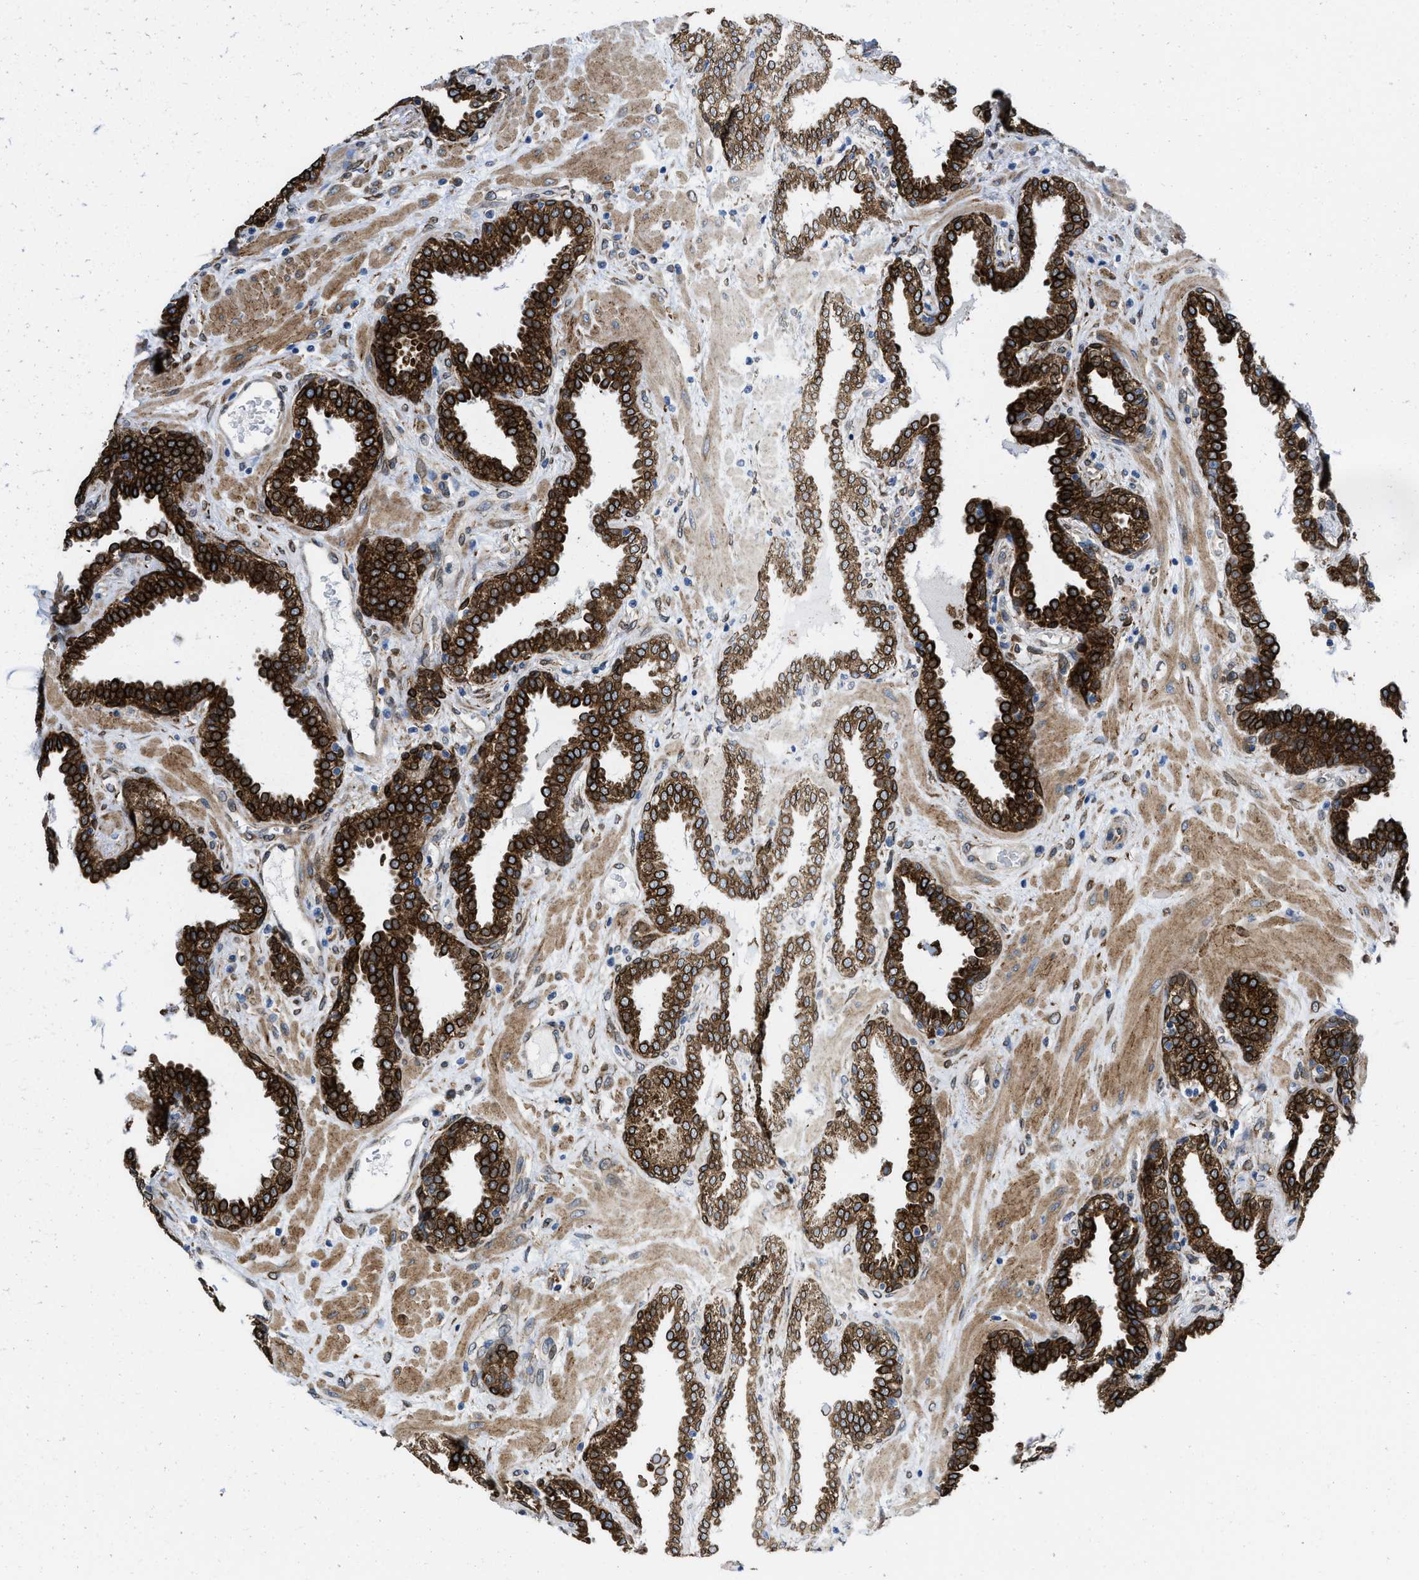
{"staining": {"intensity": "strong", "quantity": ">75%", "location": "cytoplasmic/membranous"}, "tissue": "prostate", "cell_type": "Glandular cells", "image_type": "normal", "snomed": [{"axis": "morphology", "description": "Normal tissue, NOS"}, {"axis": "topography", "description": "Prostate"}], "caption": "DAB immunohistochemical staining of benign prostate shows strong cytoplasmic/membranous protein expression in approximately >75% of glandular cells.", "gene": "ERLIN2", "patient": {"sex": "male", "age": 51}}